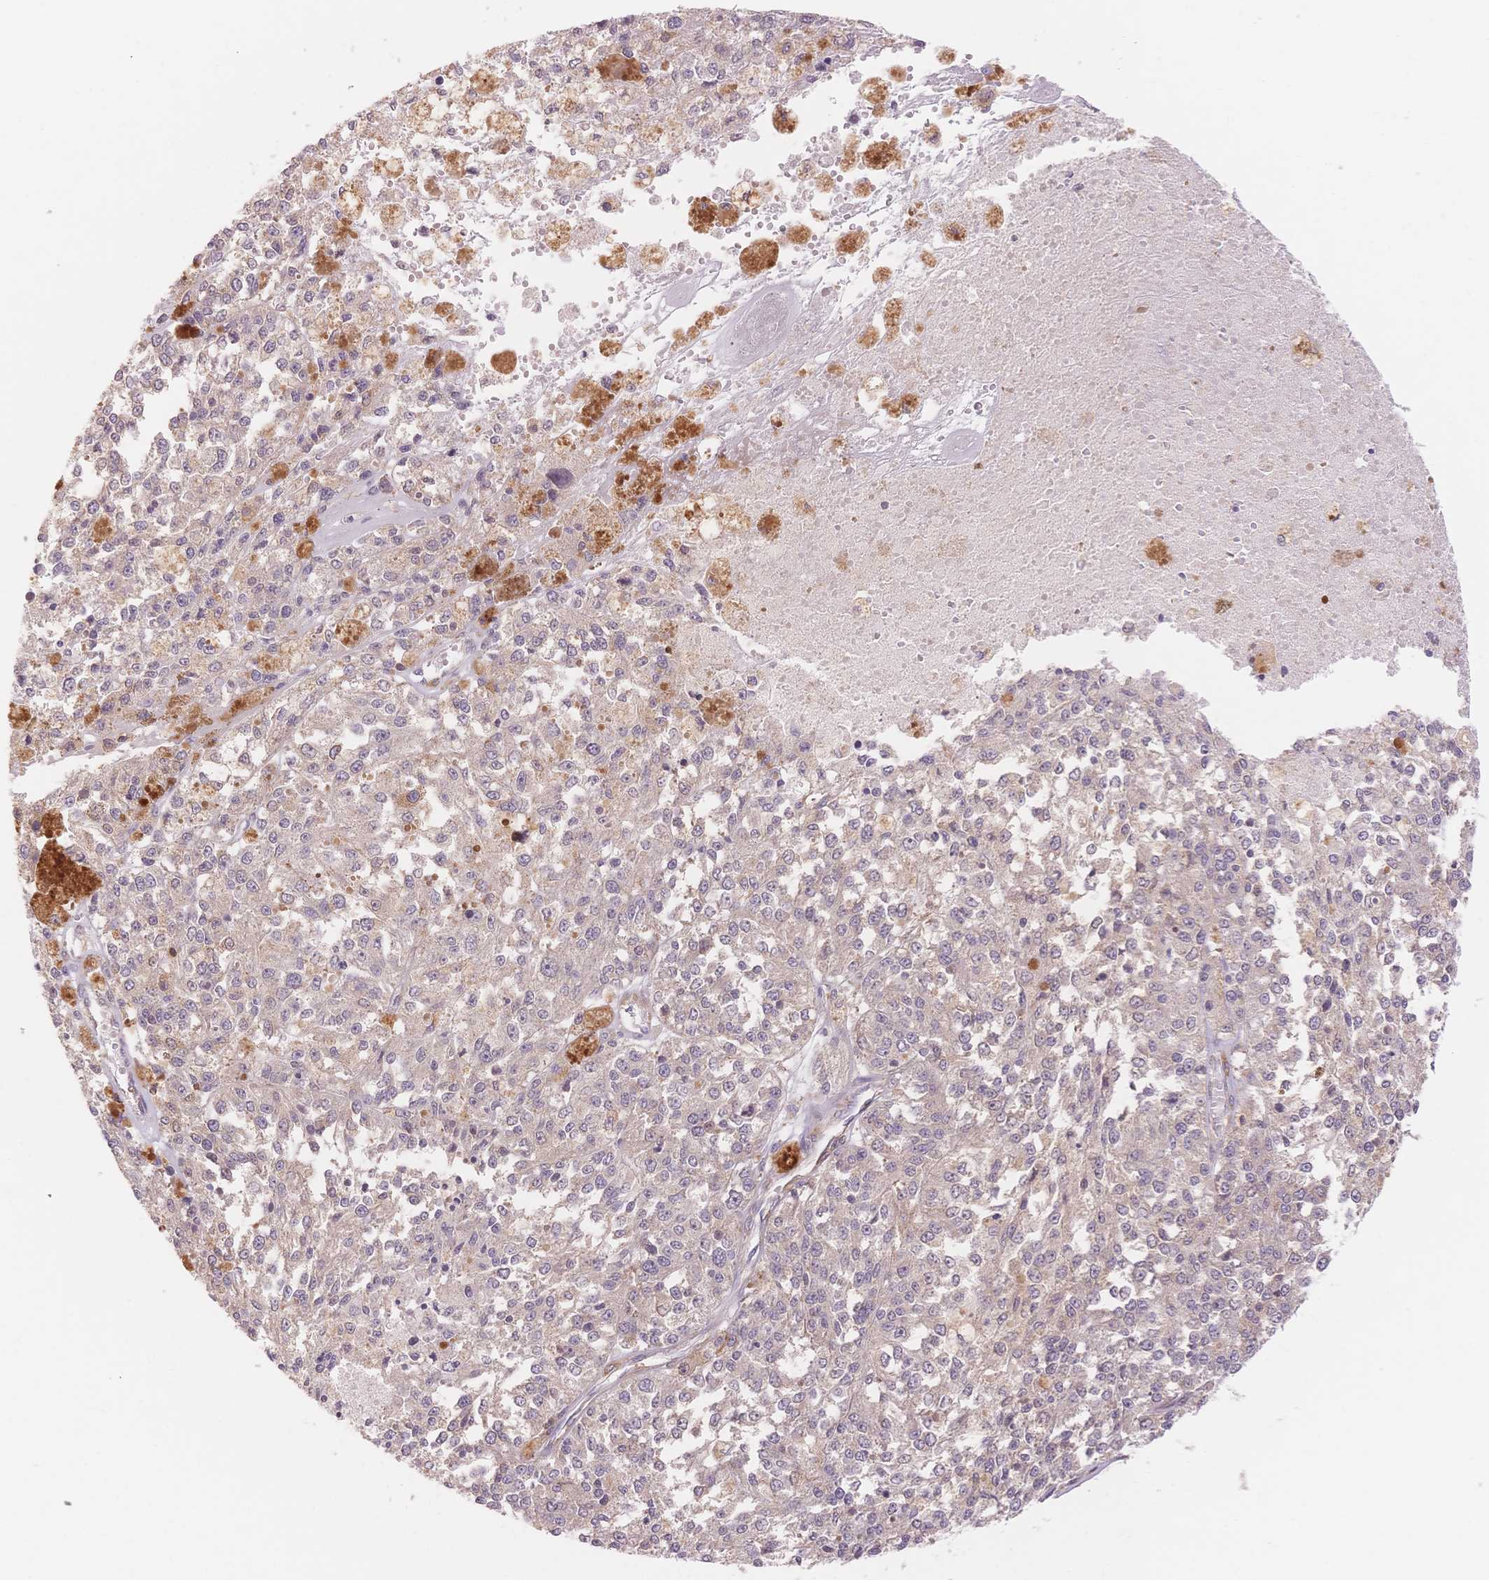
{"staining": {"intensity": "negative", "quantity": "none", "location": "none"}, "tissue": "melanoma", "cell_type": "Tumor cells", "image_type": "cancer", "snomed": [{"axis": "morphology", "description": "Malignant melanoma, Metastatic site"}, {"axis": "topography", "description": "Lymph node"}], "caption": "DAB (3,3'-diaminobenzidine) immunohistochemical staining of melanoma displays no significant staining in tumor cells. Nuclei are stained in blue.", "gene": "STK39", "patient": {"sex": "female", "age": 64}}